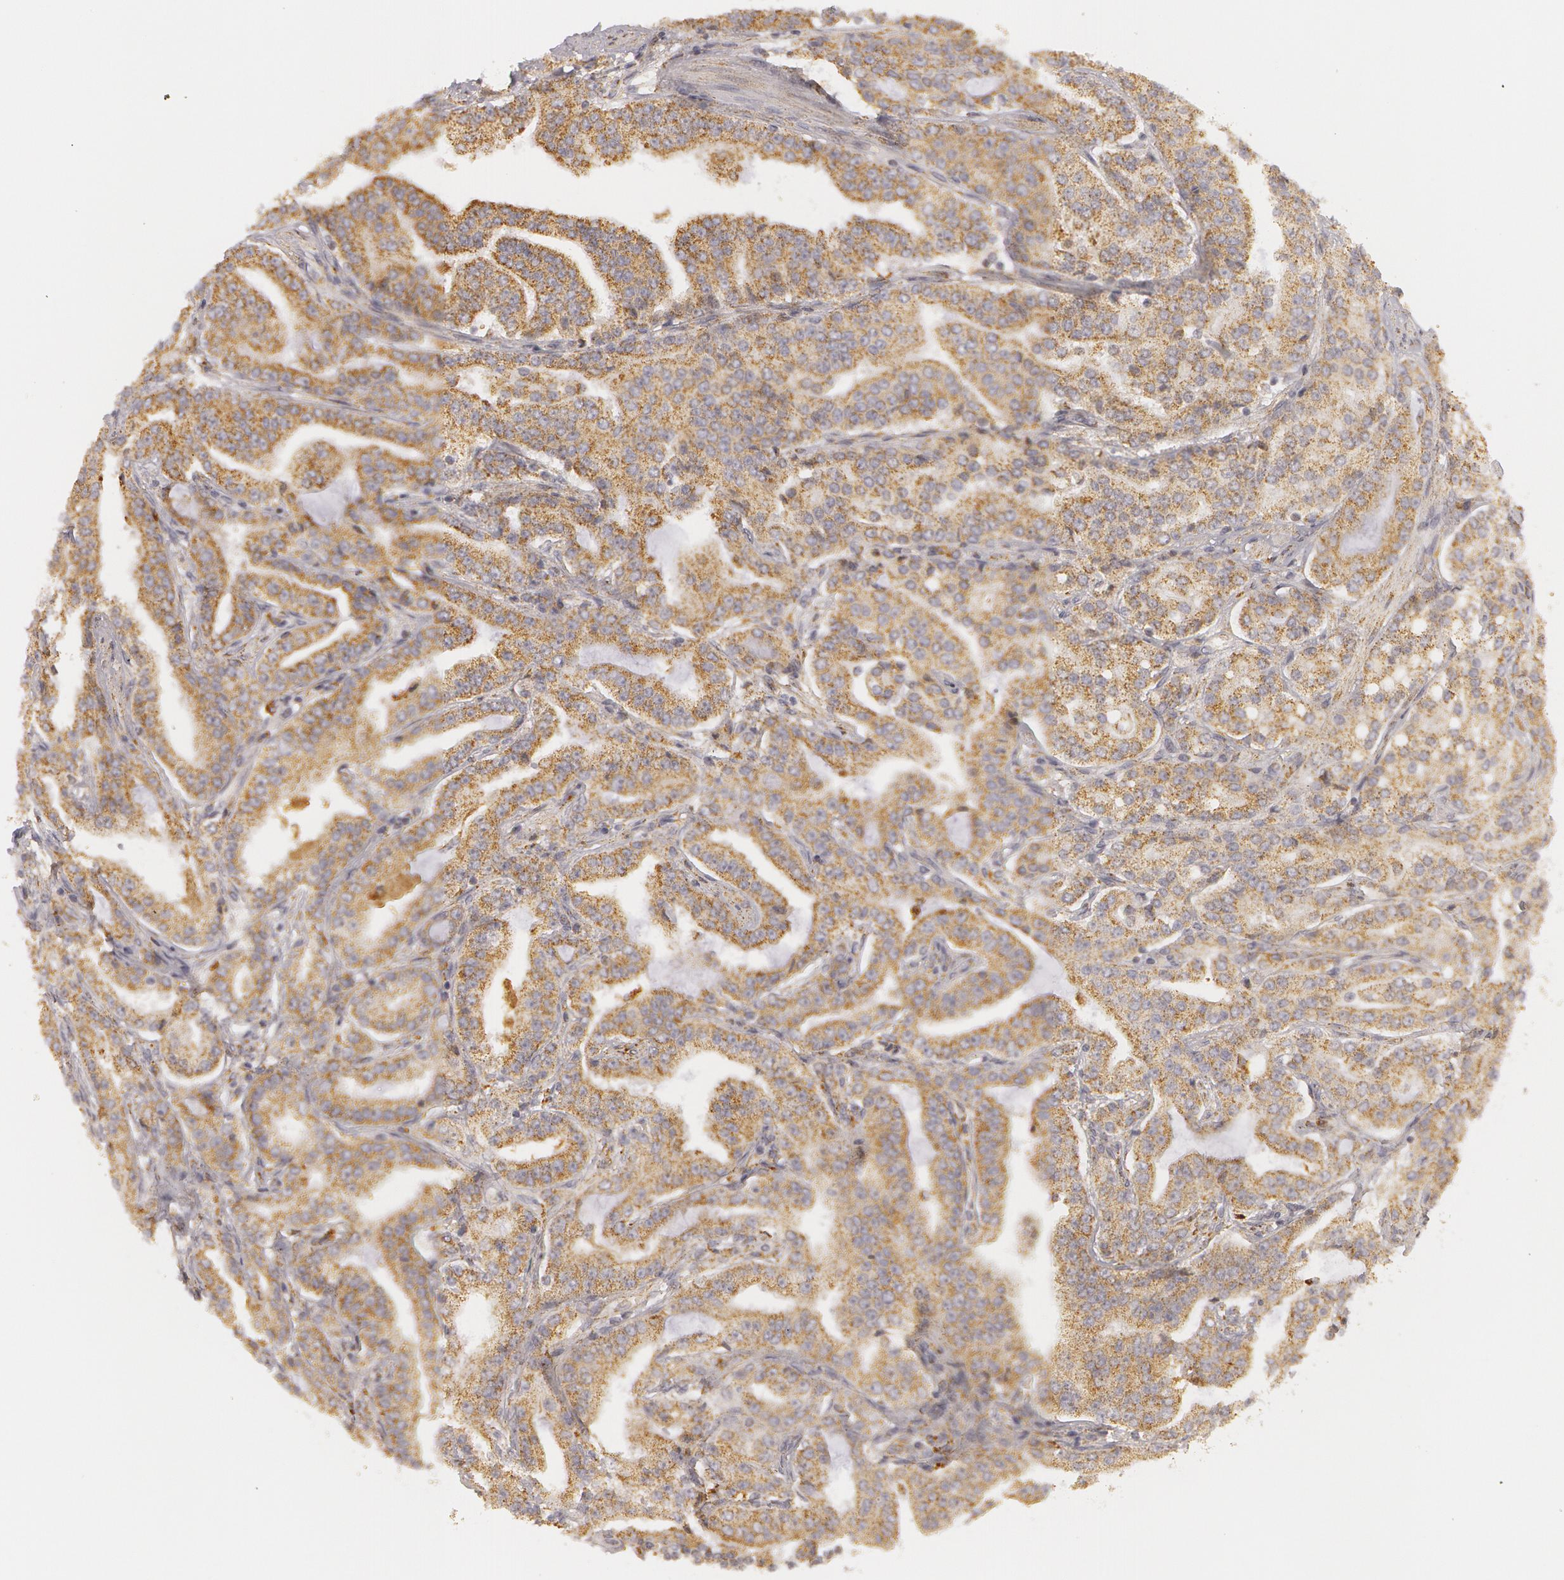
{"staining": {"intensity": "moderate", "quantity": ">75%", "location": "cytoplasmic/membranous"}, "tissue": "prostate cancer", "cell_type": "Tumor cells", "image_type": "cancer", "snomed": [{"axis": "morphology", "description": "Adenocarcinoma, Medium grade"}, {"axis": "topography", "description": "Prostate"}], "caption": "There is medium levels of moderate cytoplasmic/membranous staining in tumor cells of prostate medium-grade adenocarcinoma, as demonstrated by immunohistochemical staining (brown color).", "gene": "C7", "patient": {"sex": "male", "age": 72}}